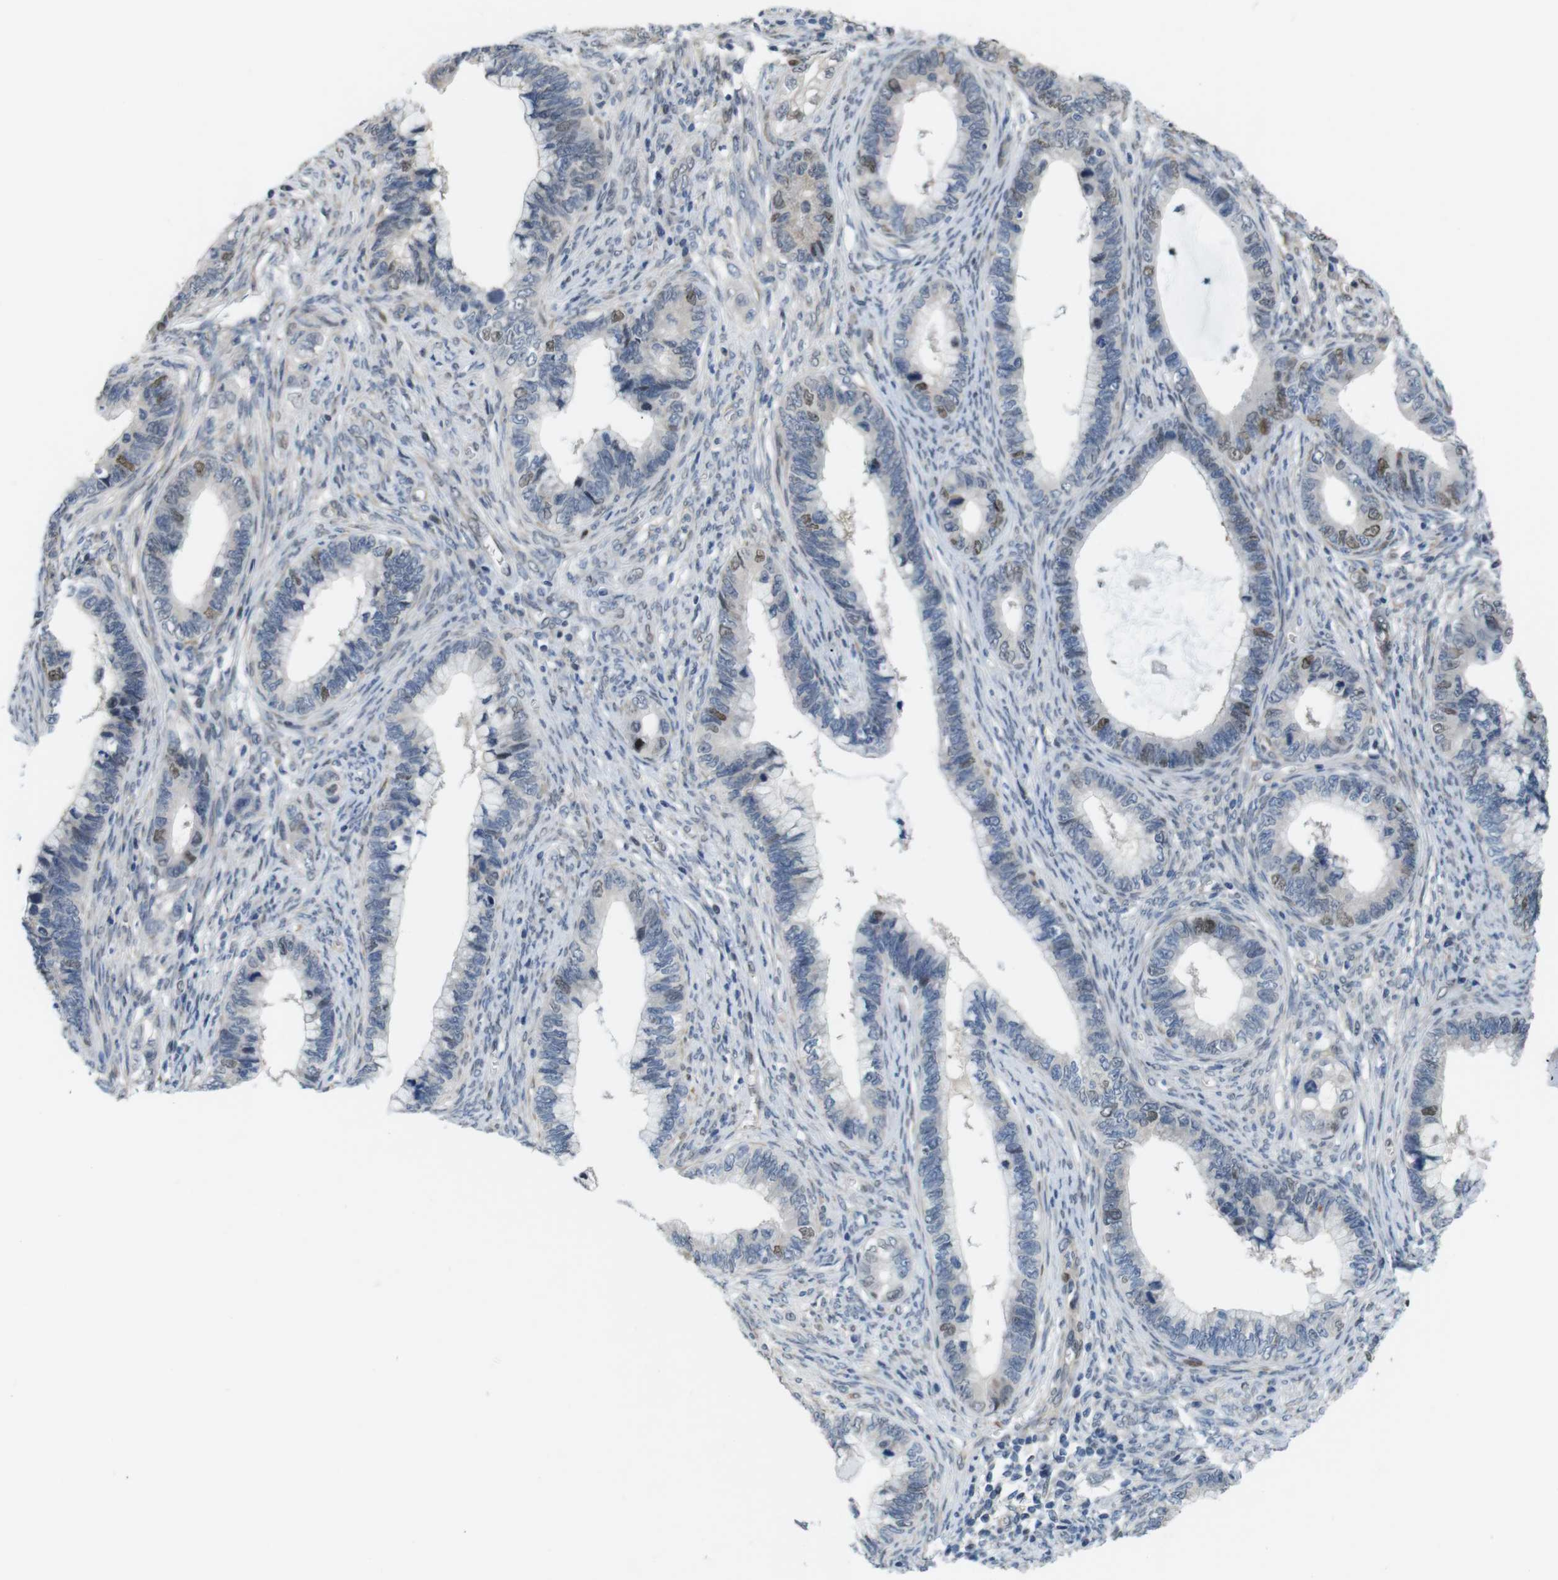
{"staining": {"intensity": "weak", "quantity": "25%-75%", "location": "nuclear"}, "tissue": "cervical cancer", "cell_type": "Tumor cells", "image_type": "cancer", "snomed": [{"axis": "morphology", "description": "Adenocarcinoma, NOS"}, {"axis": "topography", "description": "Cervix"}], "caption": "Adenocarcinoma (cervical) stained with a brown dye shows weak nuclear positive positivity in approximately 25%-75% of tumor cells.", "gene": "SMCO2", "patient": {"sex": "female", "age": 44}}